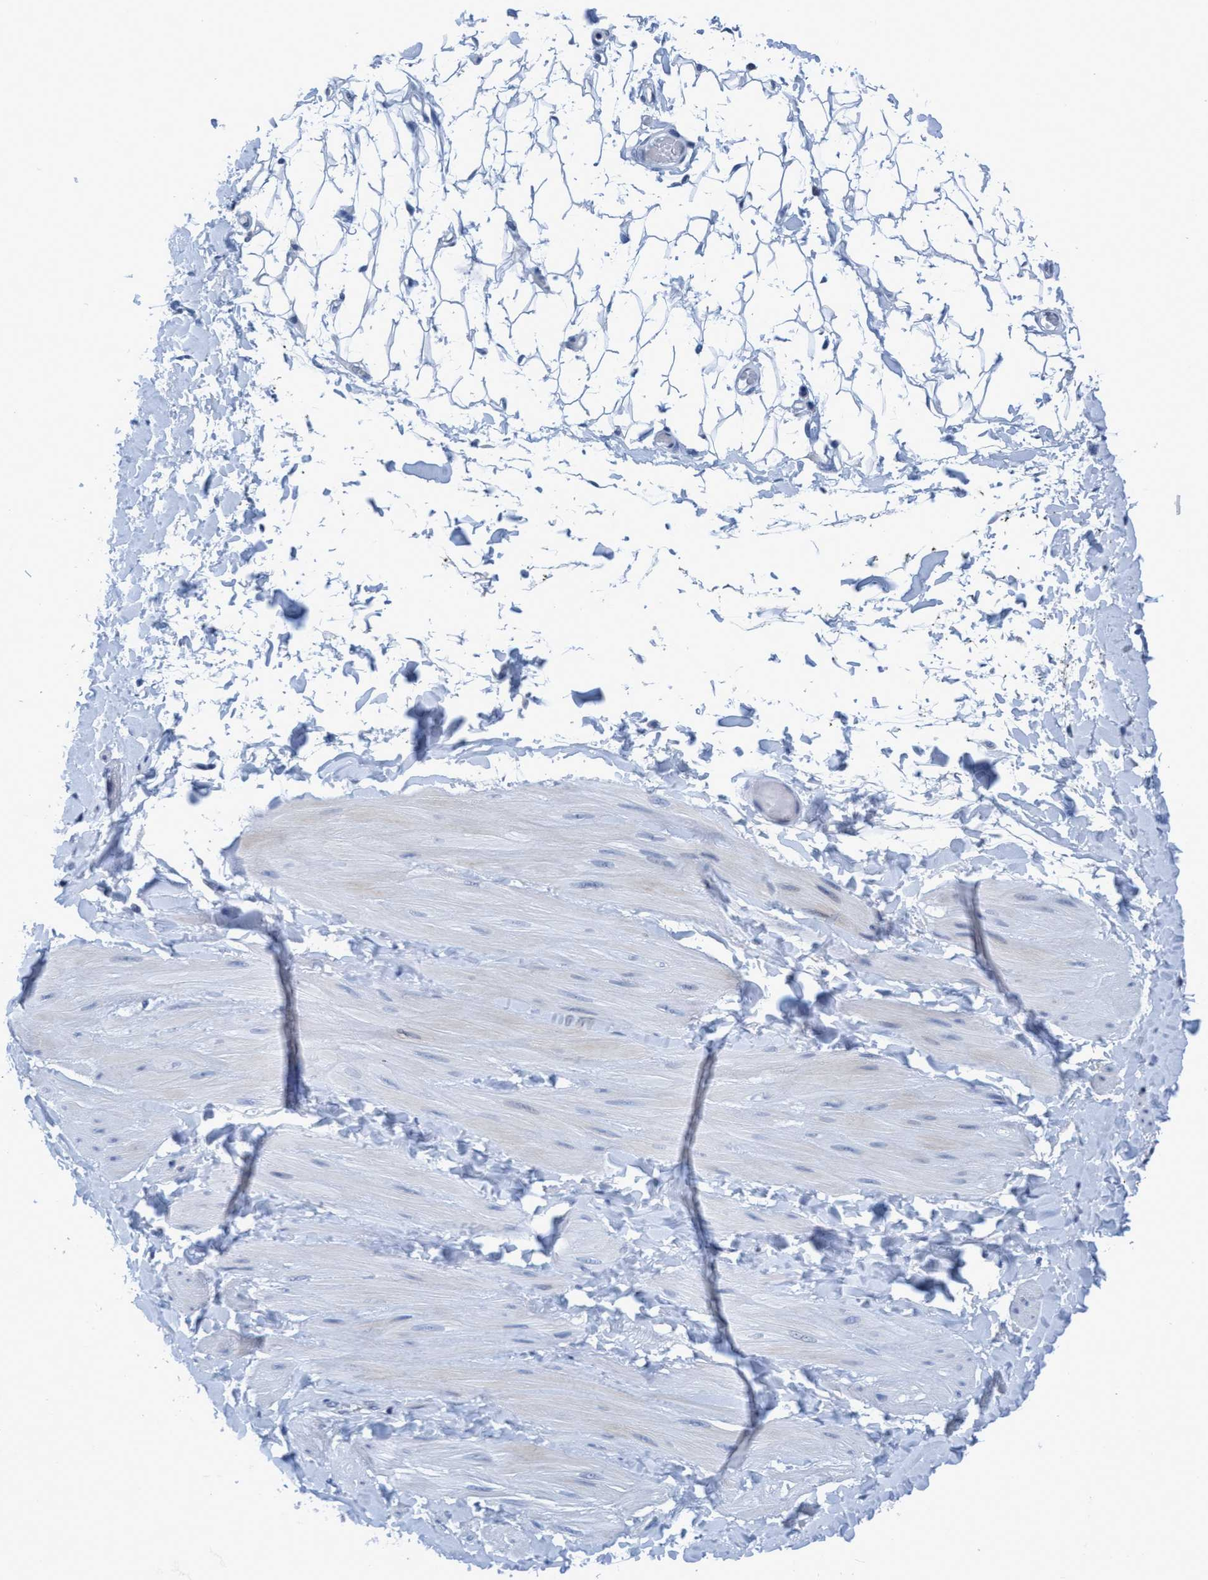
{"staining": {"intensity": "negative", "quantity": "none", "location": "none"}, "tissue": "adipose tissue", "cell_type": "Adipocytes", "image_type": "normal", "snomed": [{"axis": "morphology", "description": "Normal tissue, NOS"}, {"axis": "topography", "description": "Adipose tissue"}, {"axis": "topography", "description": "Vascular tissue"}, {"axis": "topography", "description": "Peripheral nerve tissue"}], "caption": "The photomicrograph exhibits no significant positivity in adipocytes of adipose tissue.", "gene": "DNAI1", "patient": {"sex": "male", "age": 25}}